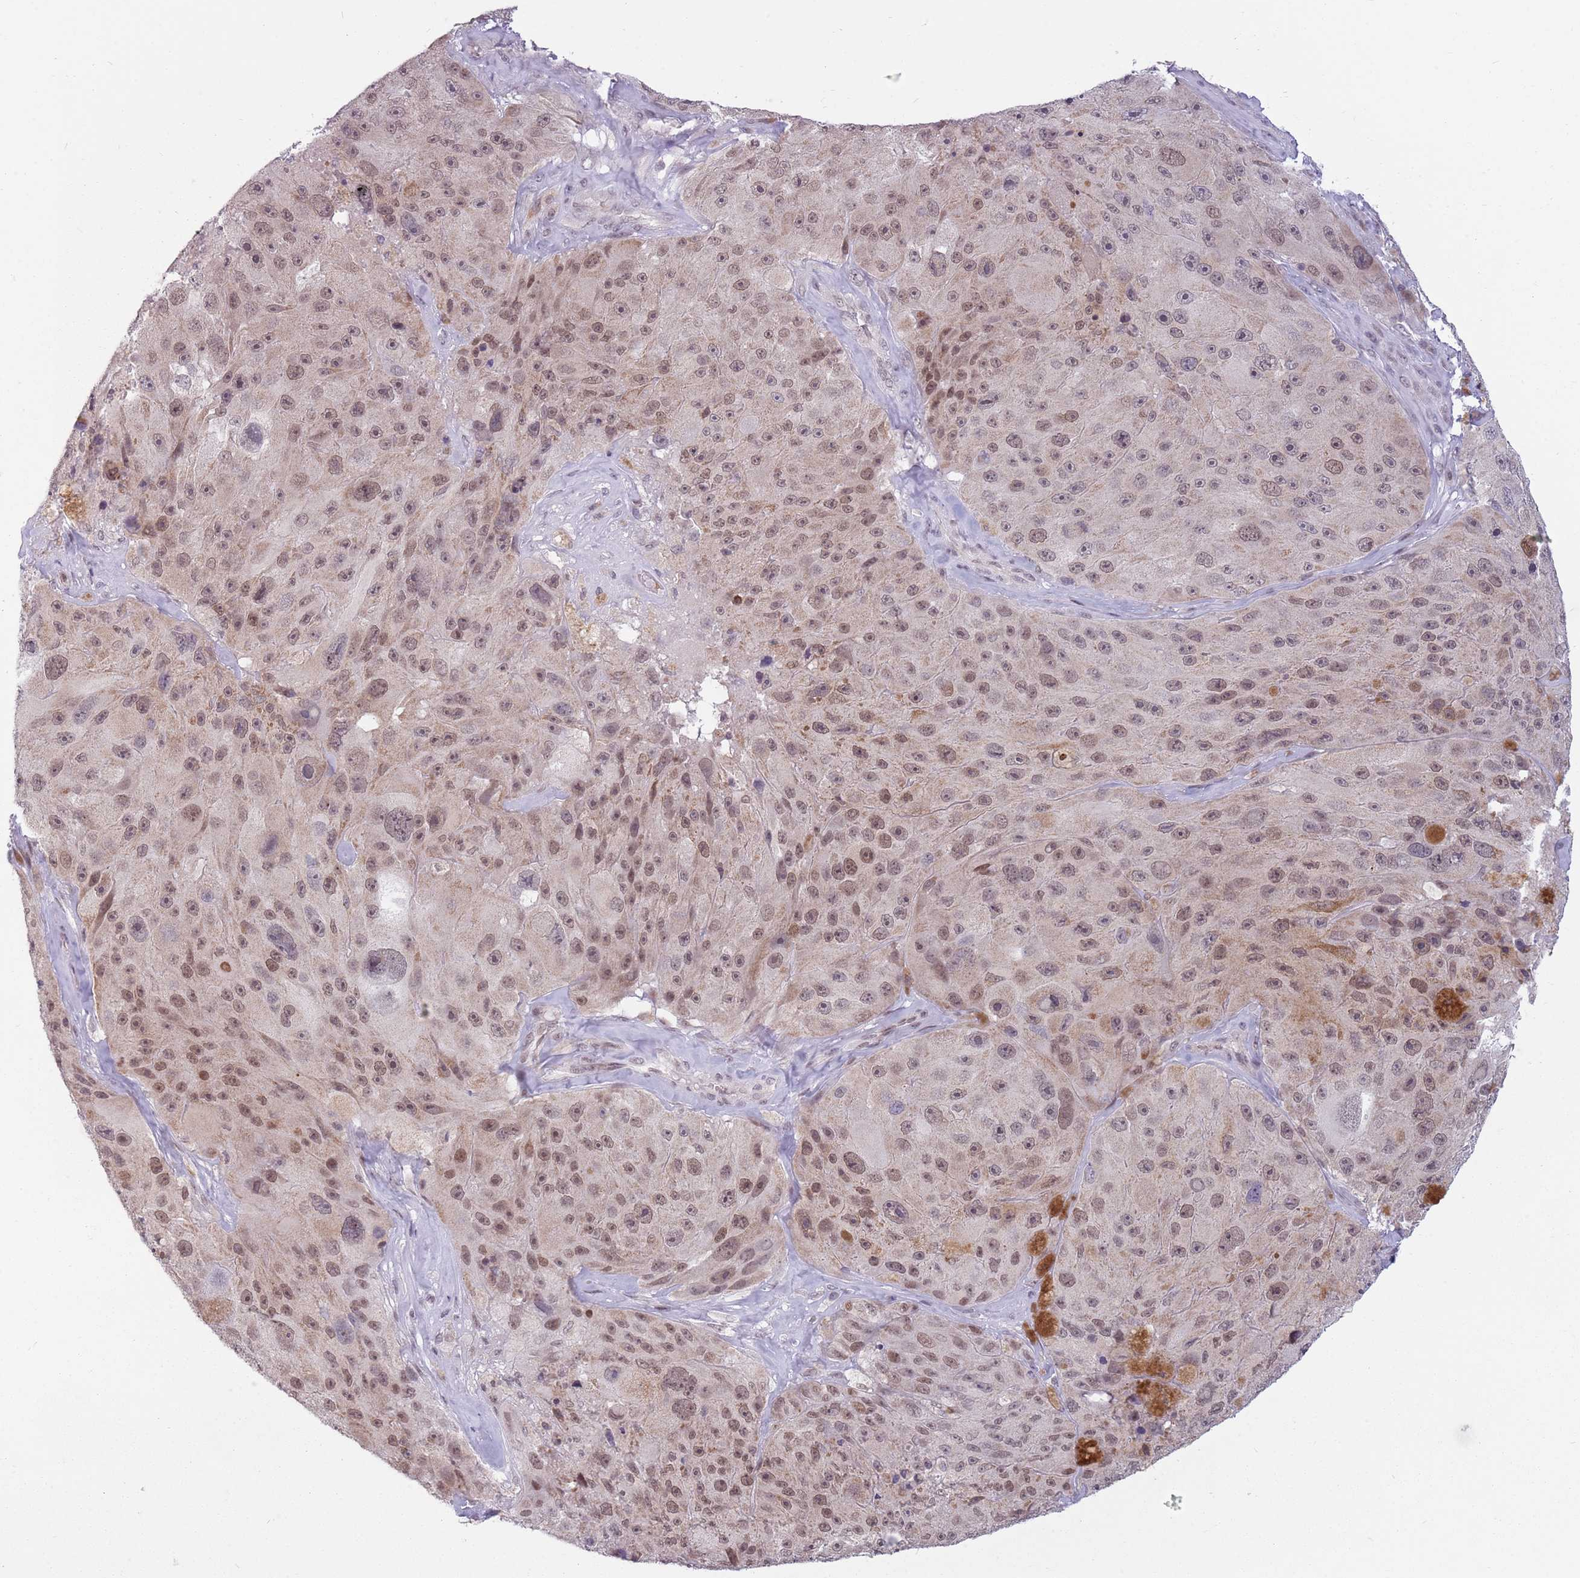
{"staining": {"intensity": "moderate", "quantity": "25%-75%", "location": "nuclear"}, "tissue": "melanoma", "cell_type": "Tumor cells", "image_type": "cancer", "snomed": [{"axis": "morphology", "description": "Malignant melanoma, Metastatic site"}, {"axis": "topography", "description": "Lymph node"}], "caption": "Tumor cells display medium levels of moderate nuclear staining in about 25%-75% of cells in human malignant melanoma (metastatic site).", "gene": "ZNF574", "patient": {"sex": "male", "age": 62}}